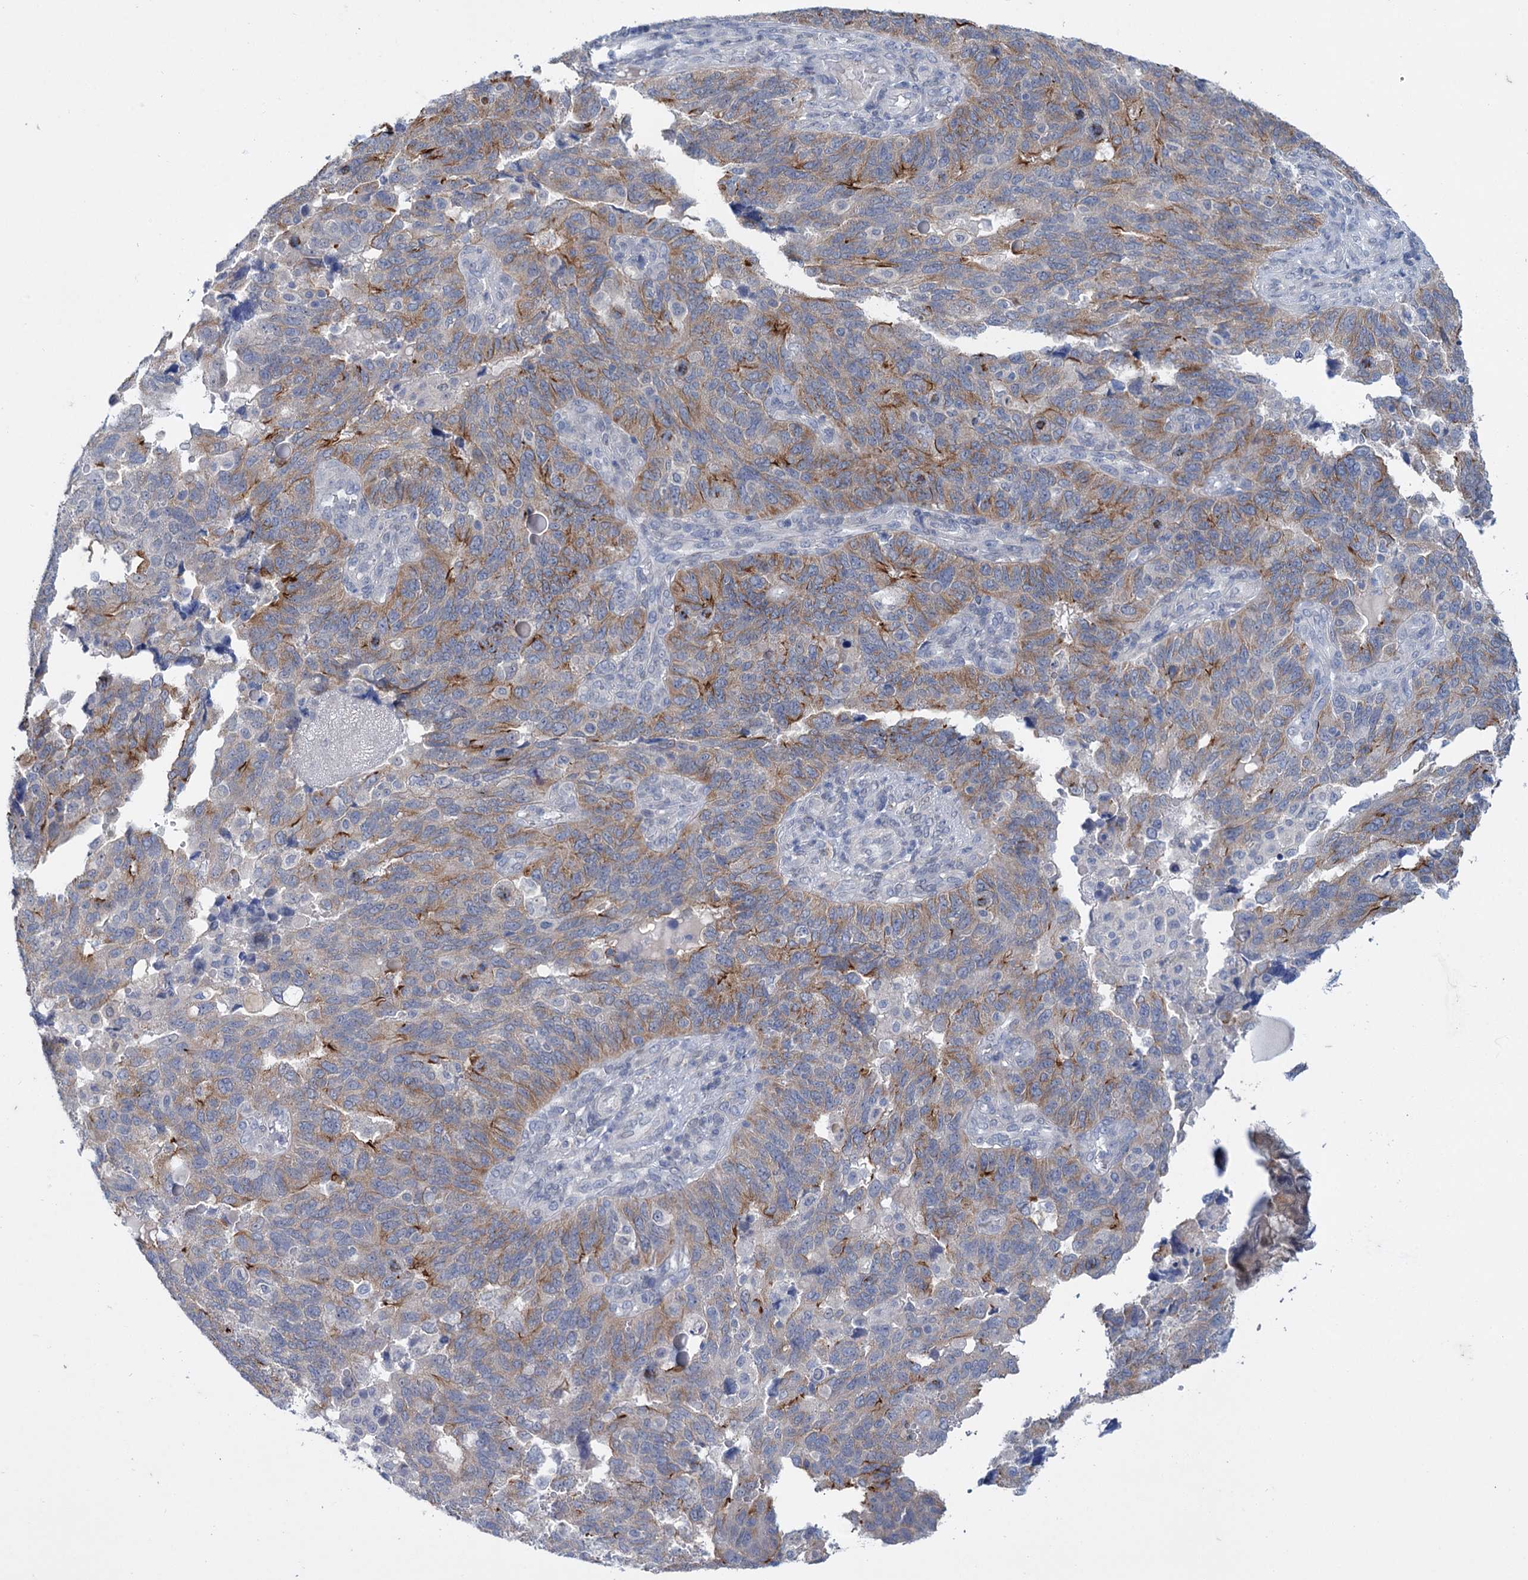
{"staining": {"intensity": "moderate", "quantity": "25%-75%", "location": "cytoplasmic/membranous"}, "tissue": "endometrial cancer", "cell_type": "Tumor cells", "image_type": "cancer", "snomed": [{"axis": "morphology", "description": "Adenocarcinoma, NOS"}, {"axis": "topography", "description": "Endometrium"}], "caption": "This image exhibits immunohistochemistry staining of endometrial adenocarcinoma, with medium moderate cytoplasmic/membranous positivity in approximately 25%-75% of tumor cells.", "gene": "MID1IP1", "patient": {"sex": "female", "age": 66}}